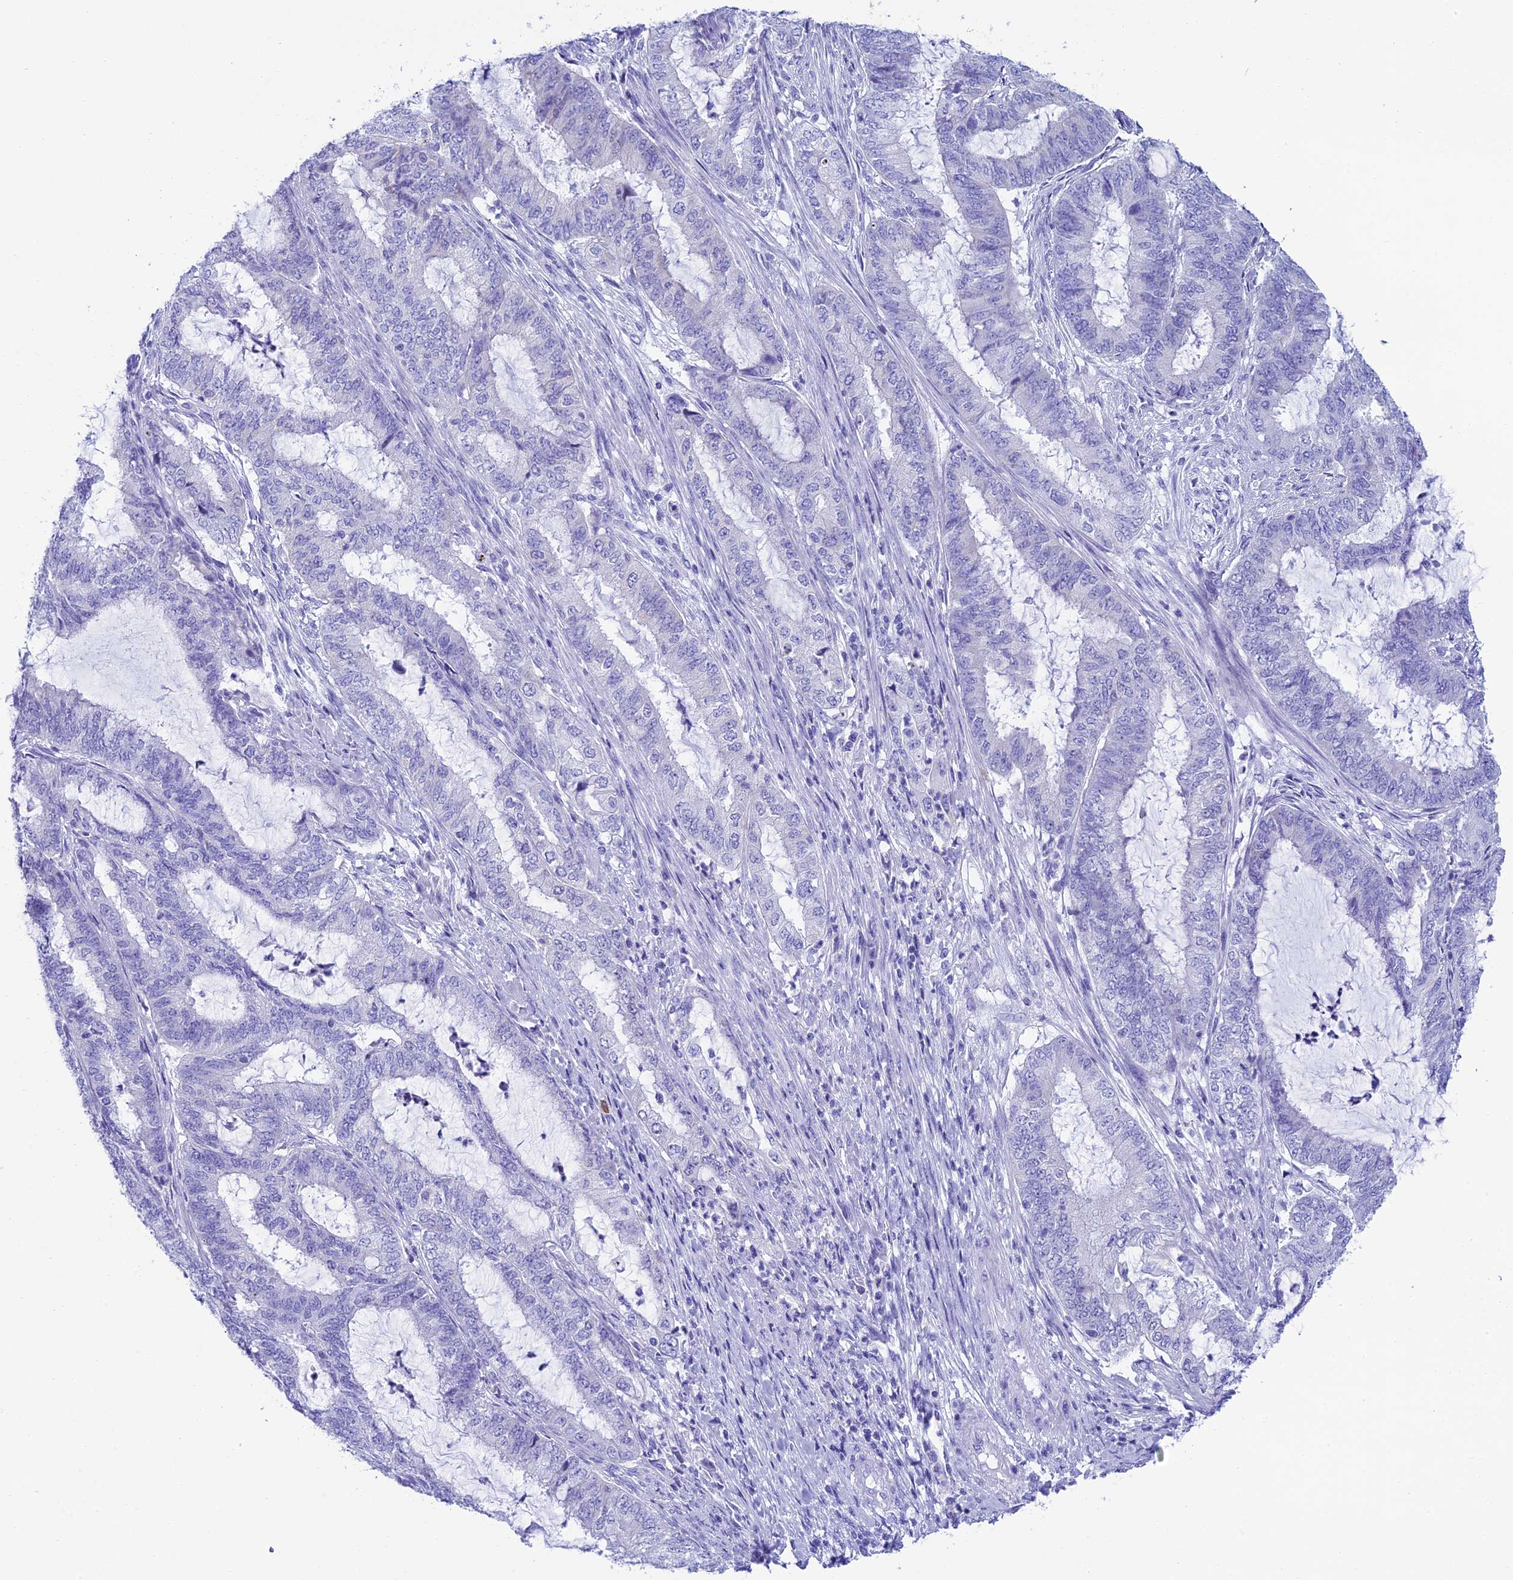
{"staining": {"intensity": "negative", "quantity": "none", "location": "none"}, "tissue": "endometrial cancer", "cell_type": "Tumor cells", "image_type": "cancer", "snomed": [{"axis": "morphology", "description": "Adenocarcinoma, NOS"}, {"axis": "topography", "description": "Endometrium"}], "caption": "A high-resolution micrograph shows IHC staining of endometrial cancer, which exhibits no significant expression in tumor cells. (Stains: DAB immunohistochemistry (IHC) with hematoxylin counter stain, Microscopy: brightfield microscopy at high magnification).", "gene": "REEP4", "patient": {"sex": "female", "age": 51}}